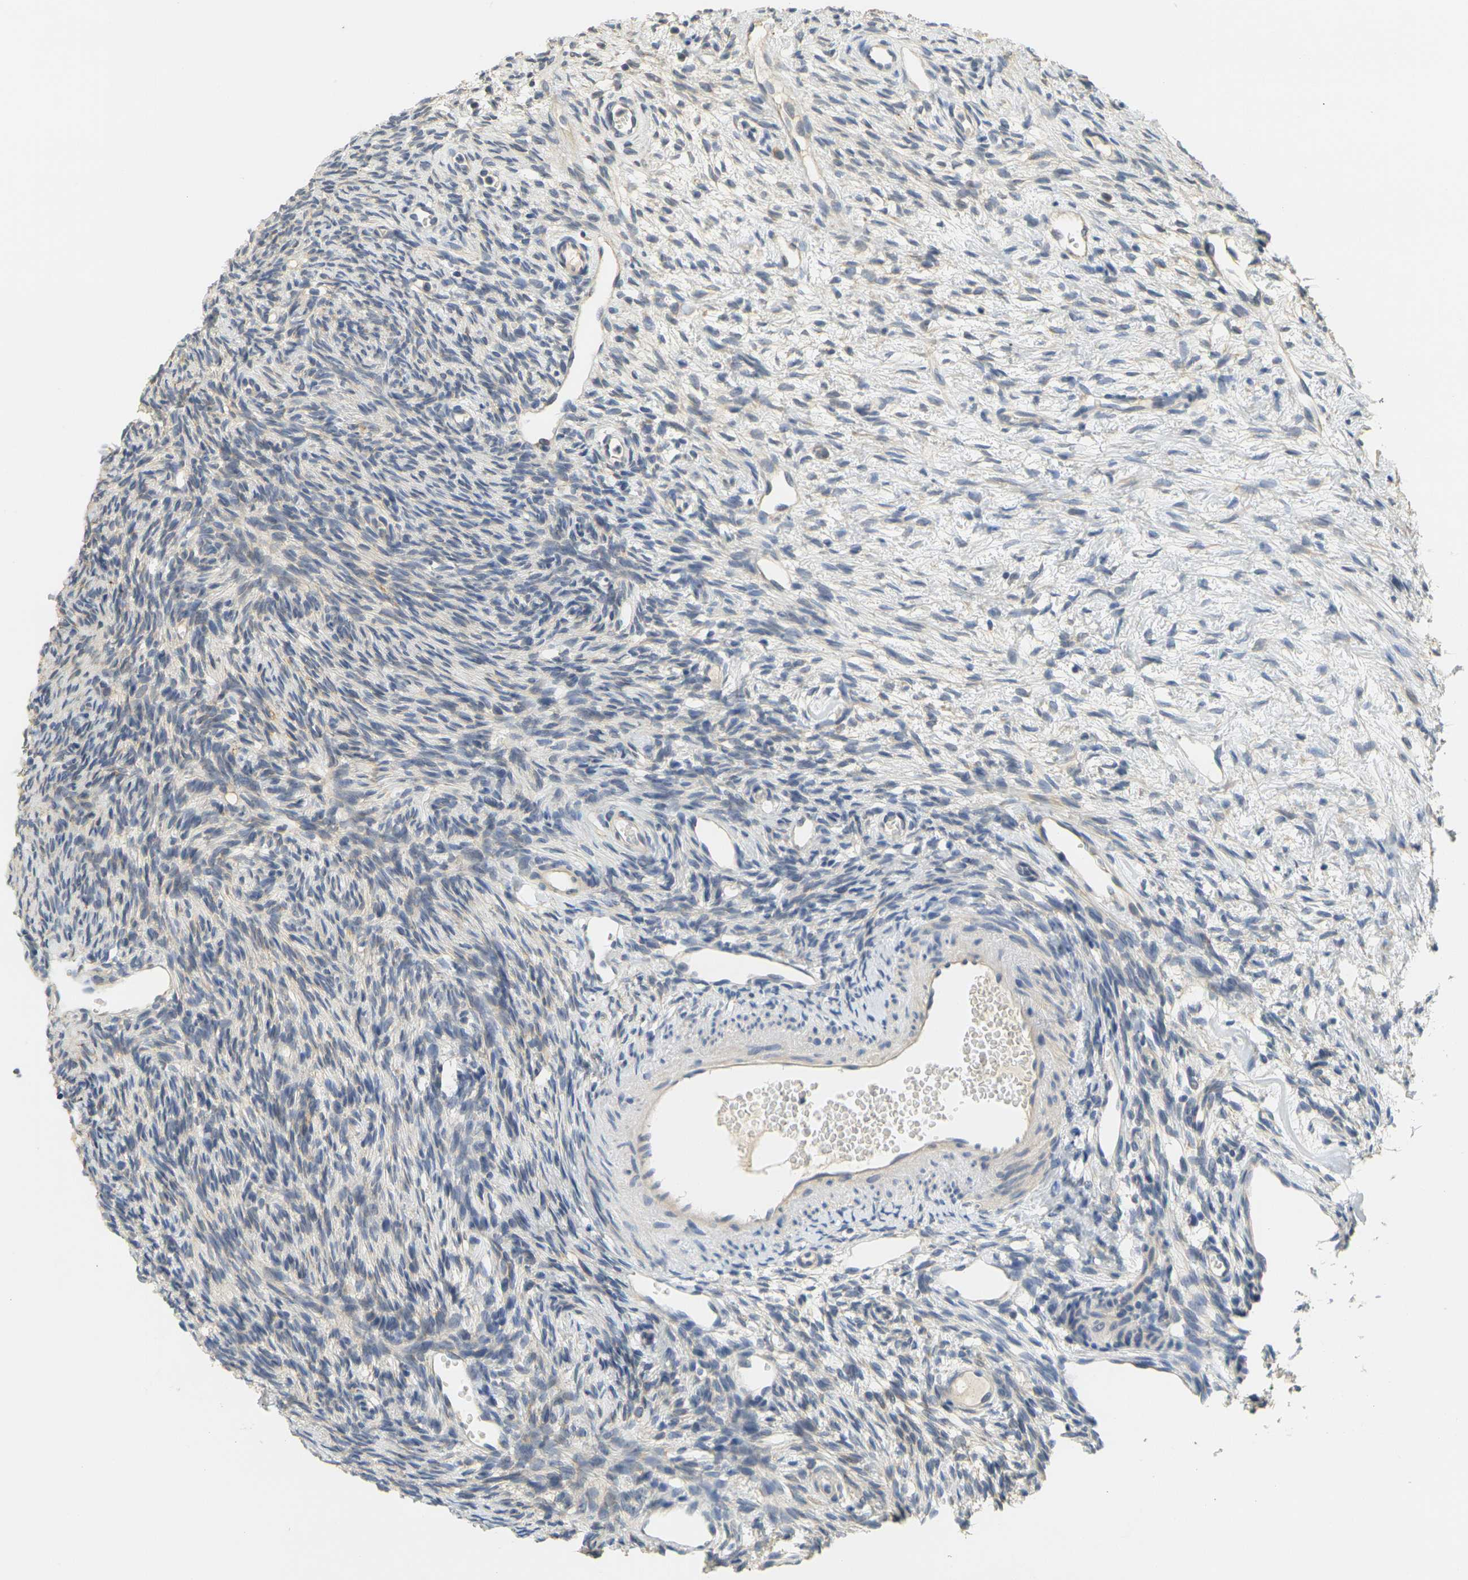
{"staining": {"intensity": "weak", "quantity": "25%-75%", "location": "cytoplasmic/membranous"}, "tissue": "ovary", "cell_type": "Ovarian stroma cells", "image_type": "normal", "snomed": [{"axis": "morphology", "description": "Normal tissue, NOS"}, {"axis": "topography", "description": "Ovary"}], "caption": "Immunohistochemical staining of normal ovary exhibits weak cytoplasmic/membranous protein staining in approximately 25%-75% of ovarian stroma cells.", "gene": "GDAP1", "patient": {"sex": "female", "age": 33}}